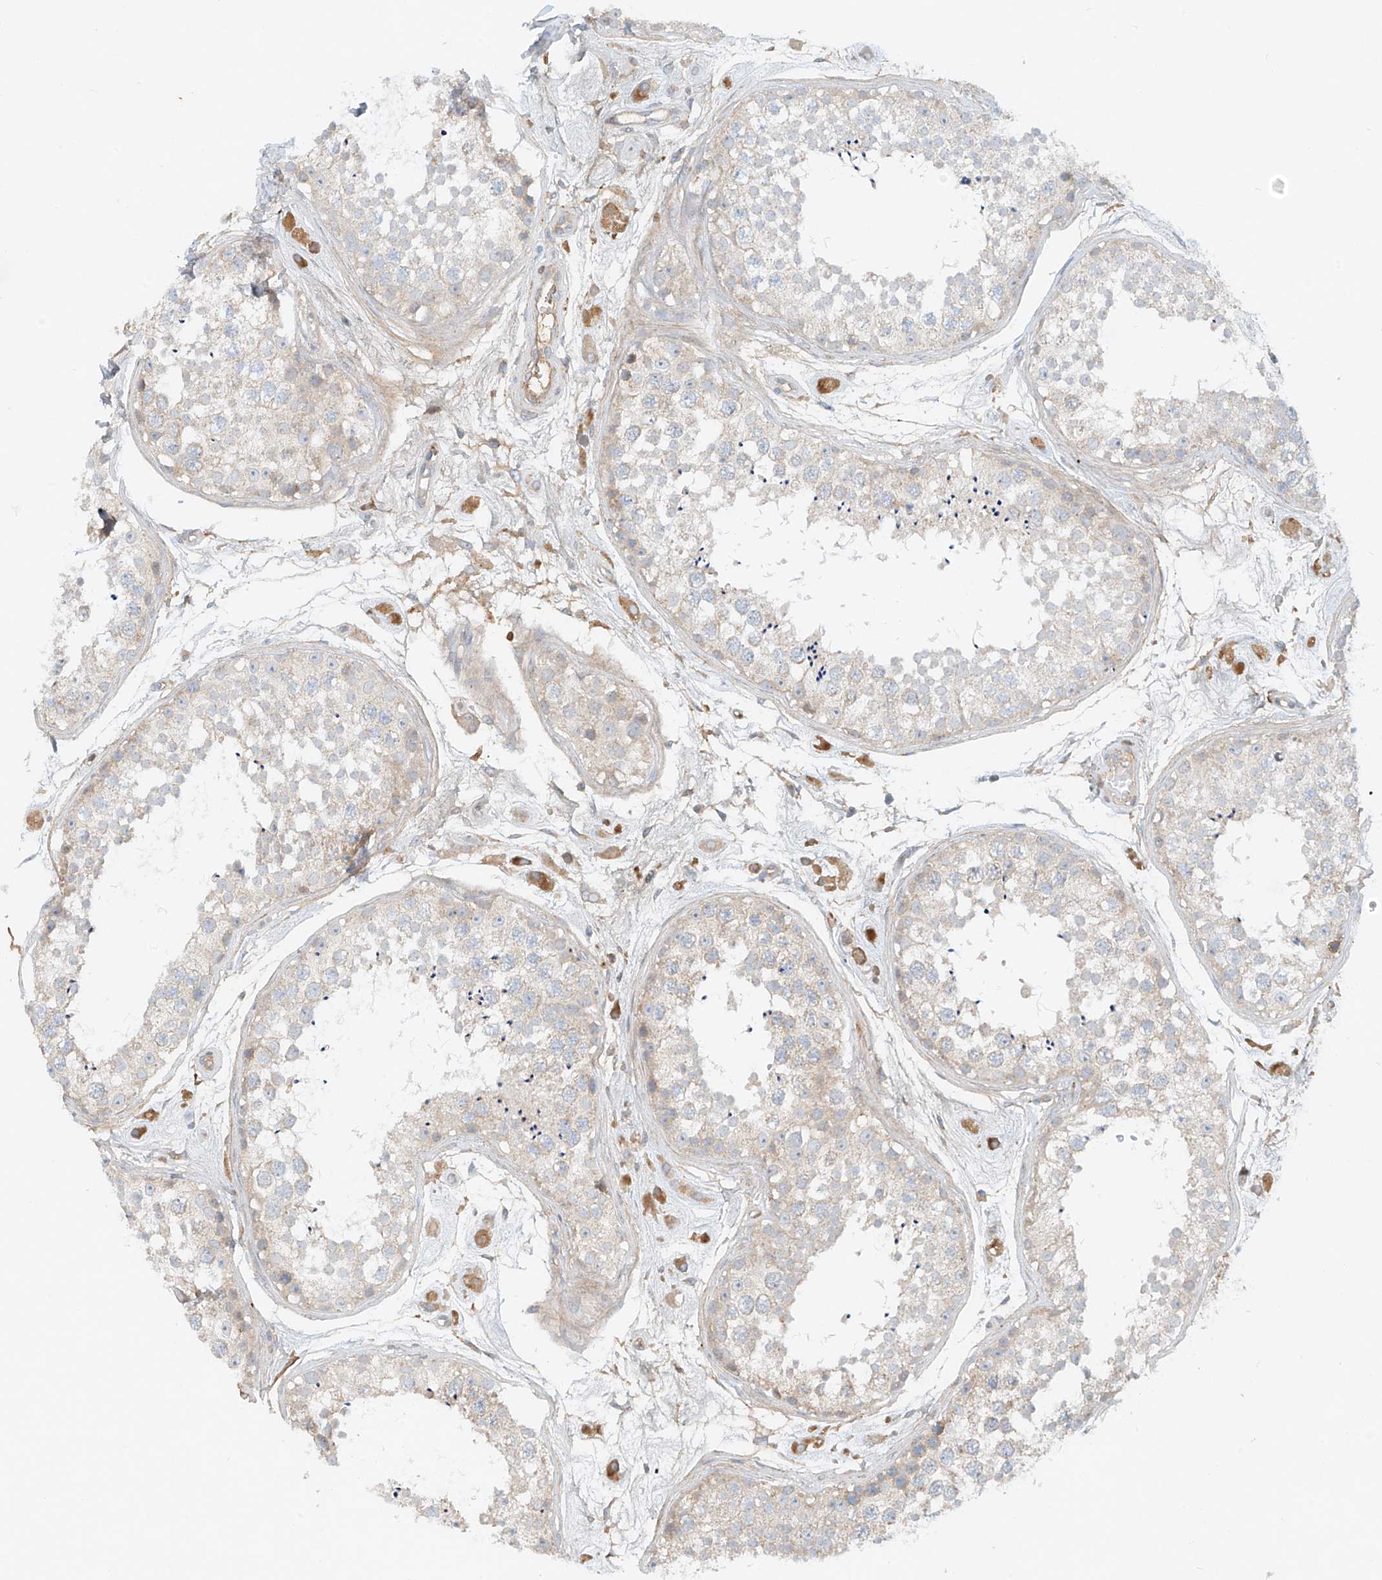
{"staining": {"intensity": "weak", "quantity": "<25%", "location": "cytoplasmic/membranous"}, "tissue": "testis", "cell_type": "Cells in seminiferous ducts", "image_type": "normal", "snomed": [{"axis": "morphology", "description": "Normal tissue, NOS"}, {"axis": "topography", "description": "Testis"}], "caption": "This is a histopathology image of immunohistochemistry (IHC) staining of benign testis, which shows no expression in cells in seminiferous ducts. (DAB (3,3'-diaminobenzidine) immunohistochemistry, high magnification).", "gene": "ENSG00000266202", "patient": {"sex": "male", "age": 25}}